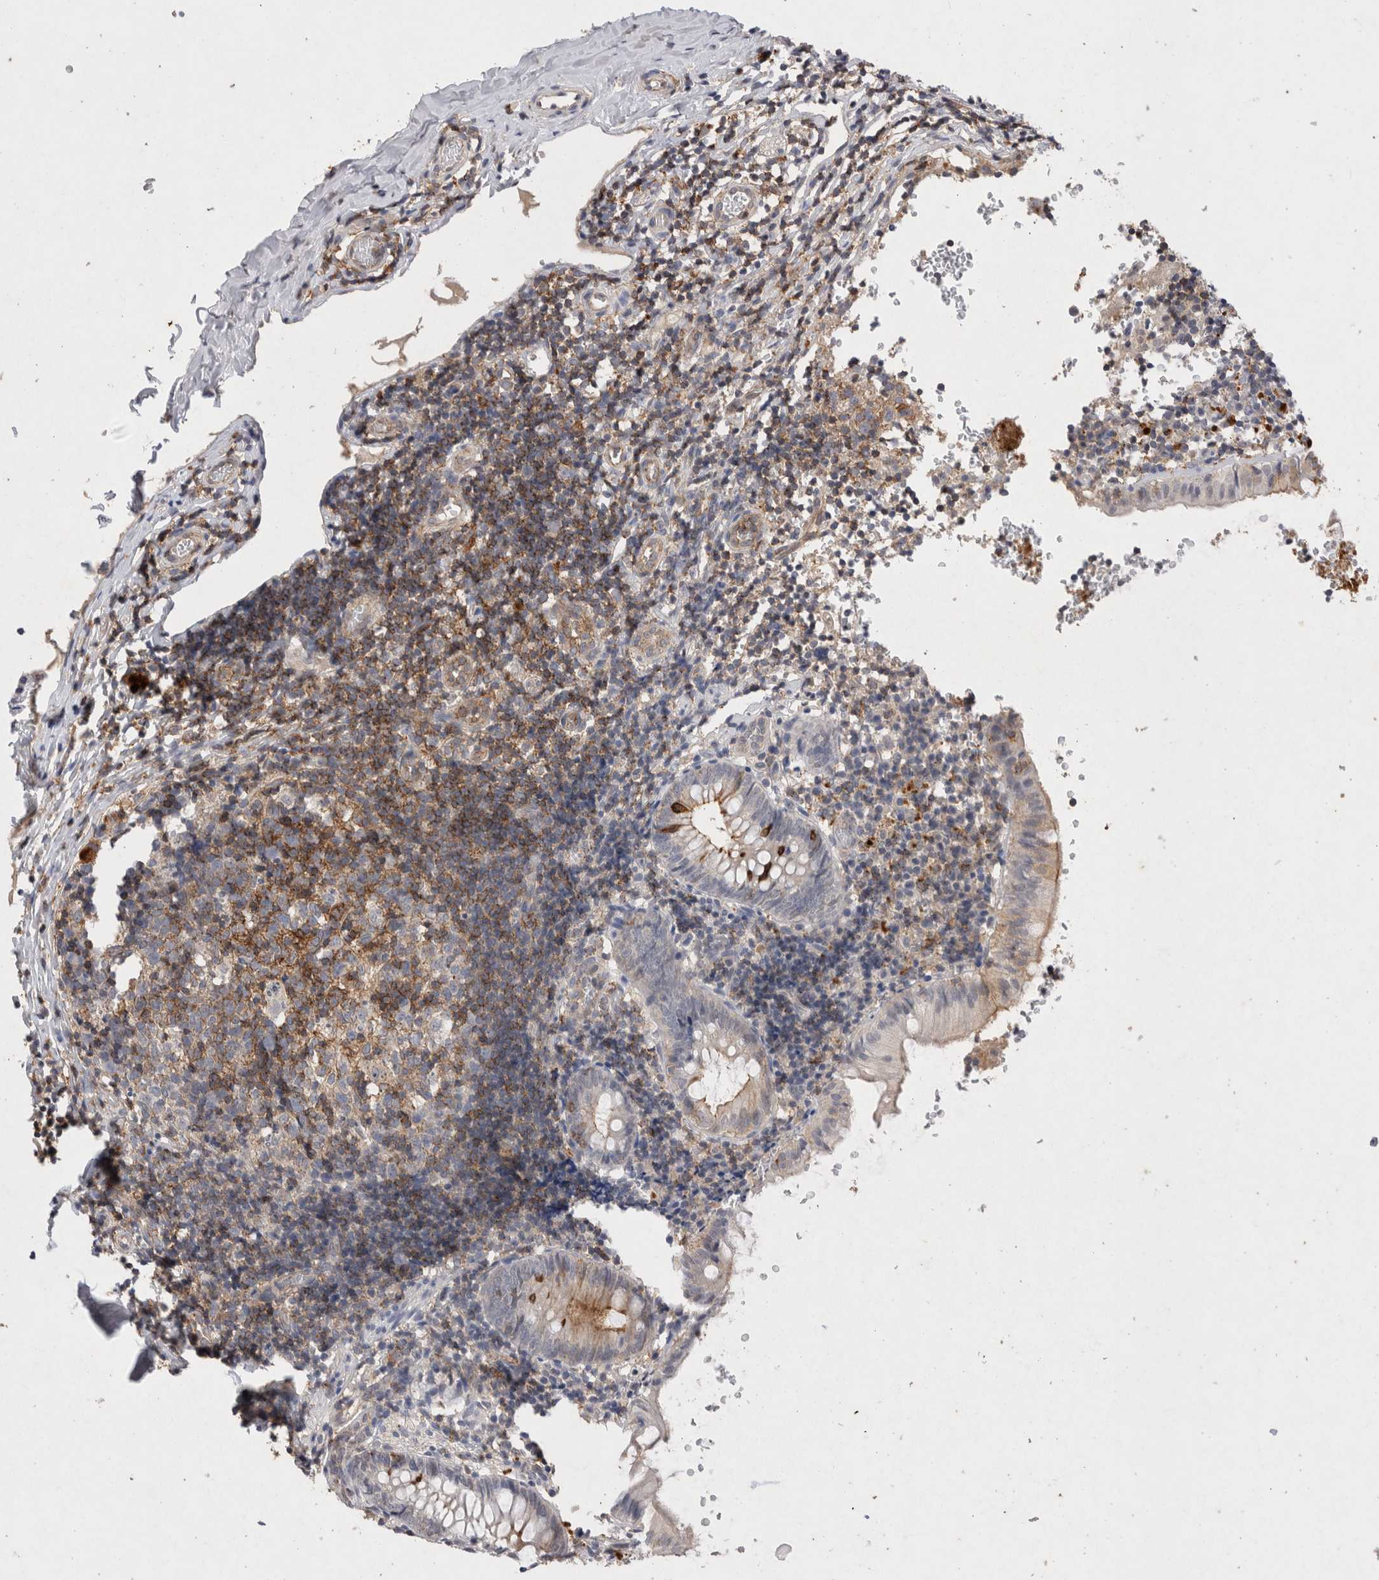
{"staining": {"intensity": "strong", "quantity": "<25%", "location": "cytoplasmic/membranous"}, "tissue": "appendix", "cell_type": "Glandular cells", "image_type": "normal", "snomed": [{"axis": "morphology", "description": "Normal tissue, NOS"}, {"axis": "topography", "description": "Appendix"}], "caption": "This micrograph displays IHC staining of benign appendix, with medium strong cytoplasmic/membranous staining in about <25% of glandular cells.", "gene": "RASSF3", "patient": {"sex": "male", "age": 8}}